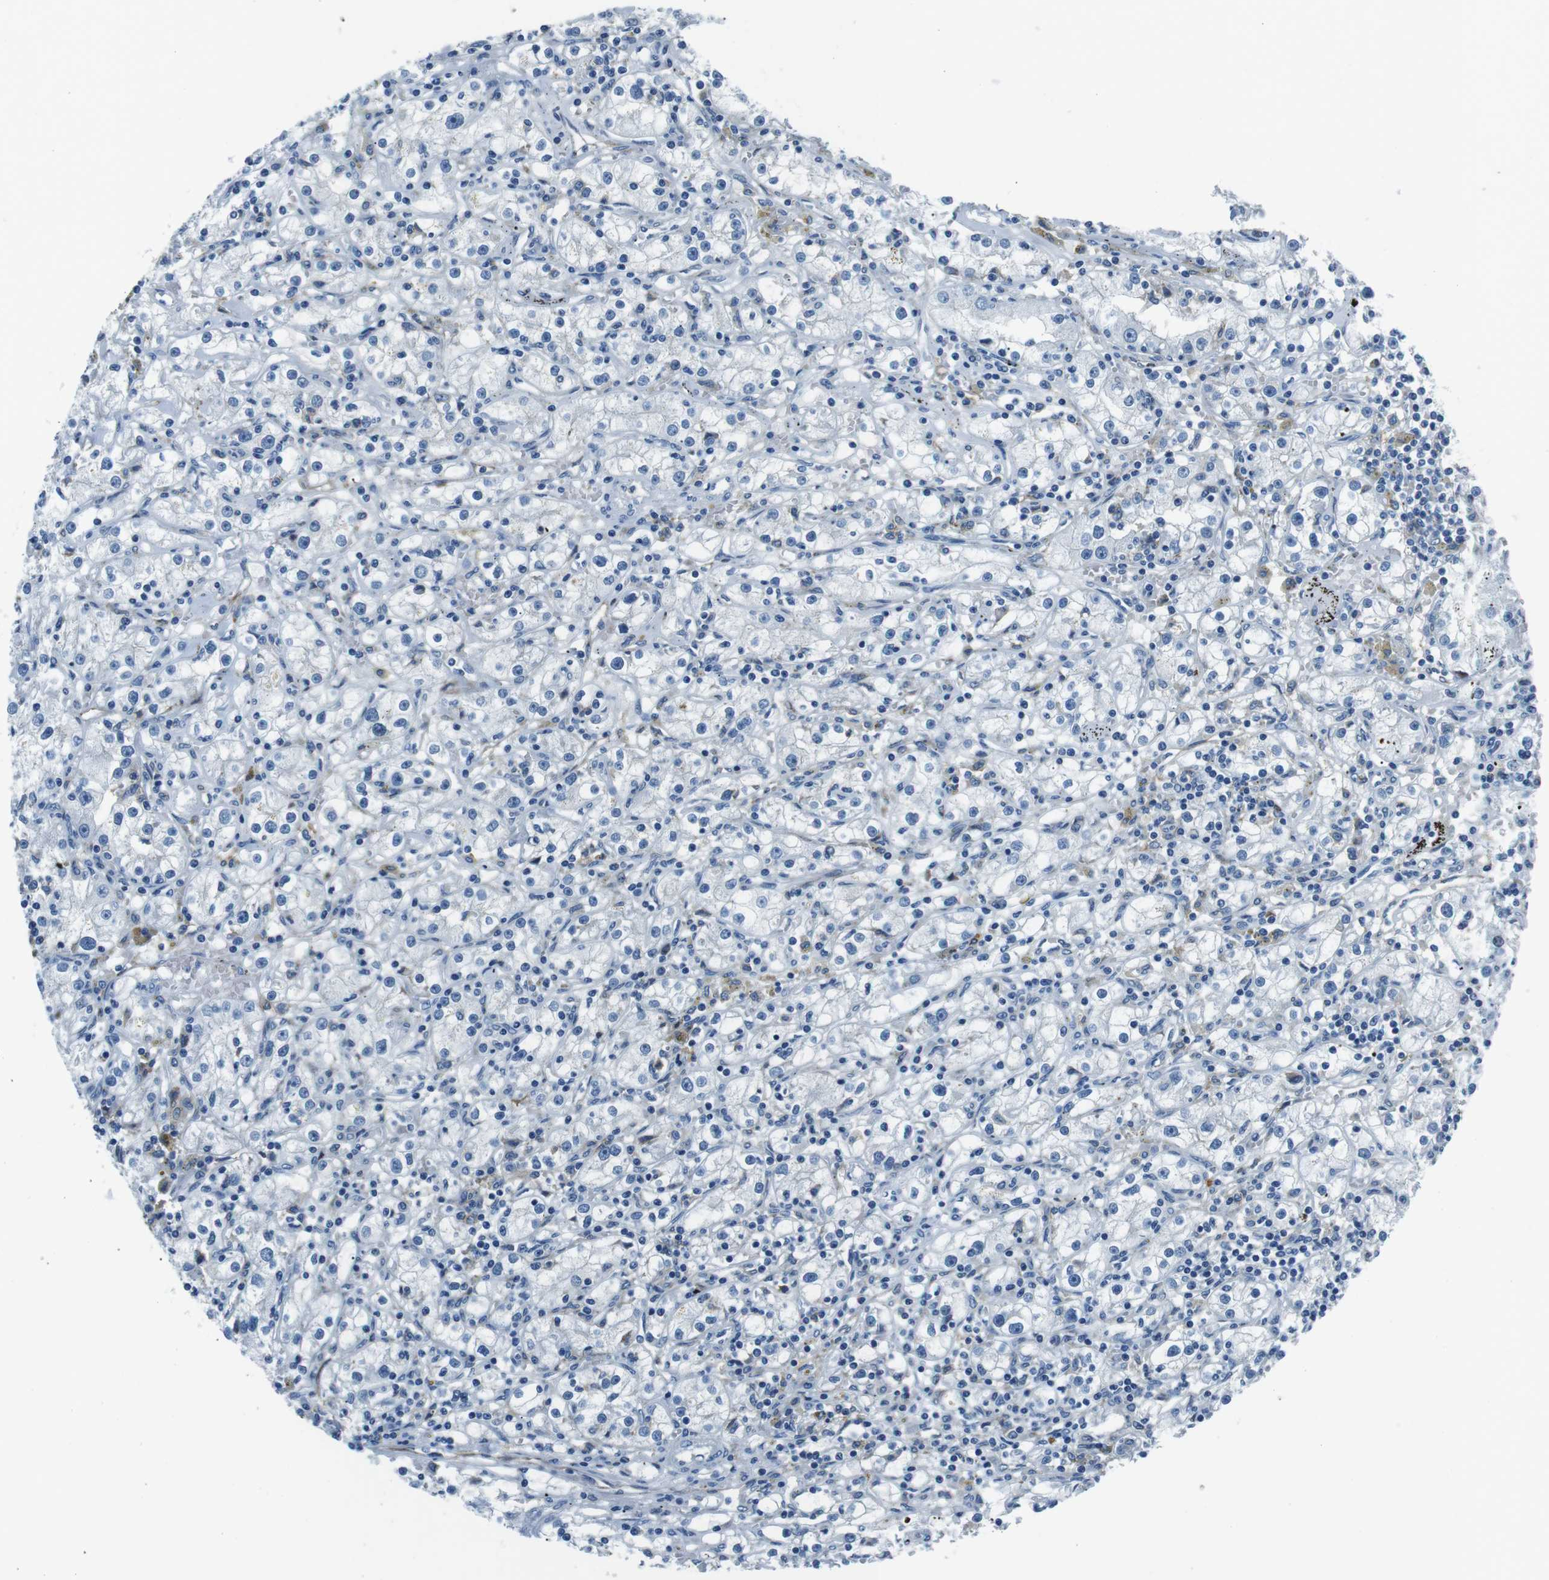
{"staining": {"intensity": "negative", "quantity": "none", "location": "none"}, "tissue": "renal cancer", "cell_type": "Tumor cells", "image_type": "cancer", "snomed": [{"axis": "morphology", "description": "Adenocarcinoma, NOS"}, {"axis": "topography", "description": "Kidney"}], "caption": "Renal cancer (adenocarcinoma) stained for a protein using IHC shows no expression tumor cells.", "gene": "CSF2RA", "patient": {"sex": "male", "age": 56}}